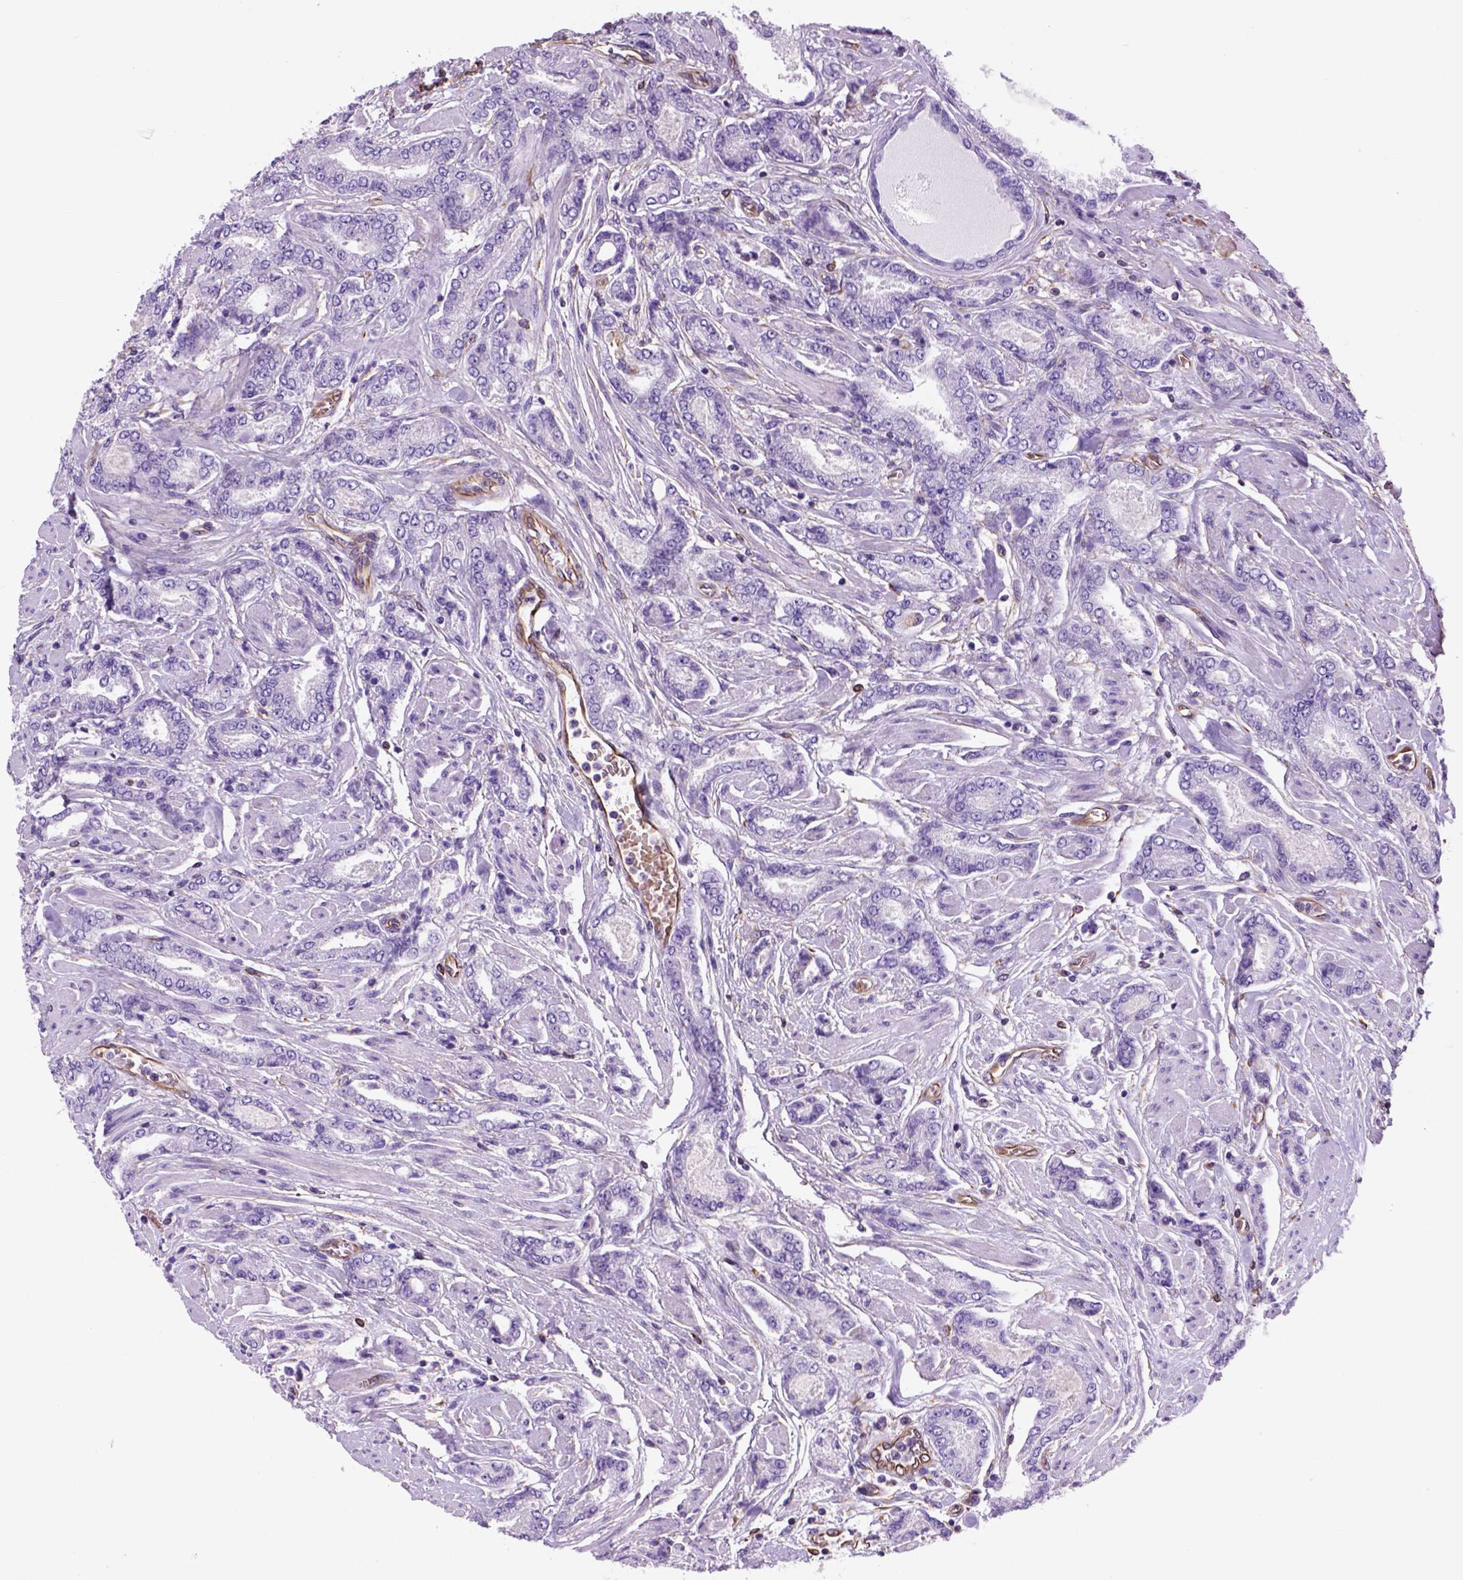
{"staining": {"intensity": "negative", "quantity": "none", "location": "none"}, "tissue": "prostate cancer", "cell_type": "Tumor cells", "image_type": "cancer", "snomed": [{"axis": "morphology", "description": "Adenocarcinoma, NOS"}, {"axis": "topography", "description": "Prostate"}], "caption": "Immunohistochemical staining of human prostate cancer reveals no significant positivity in tumor cells.", "gene": "ZZZ3", "patient": {"sex": "male", "age": 64}}